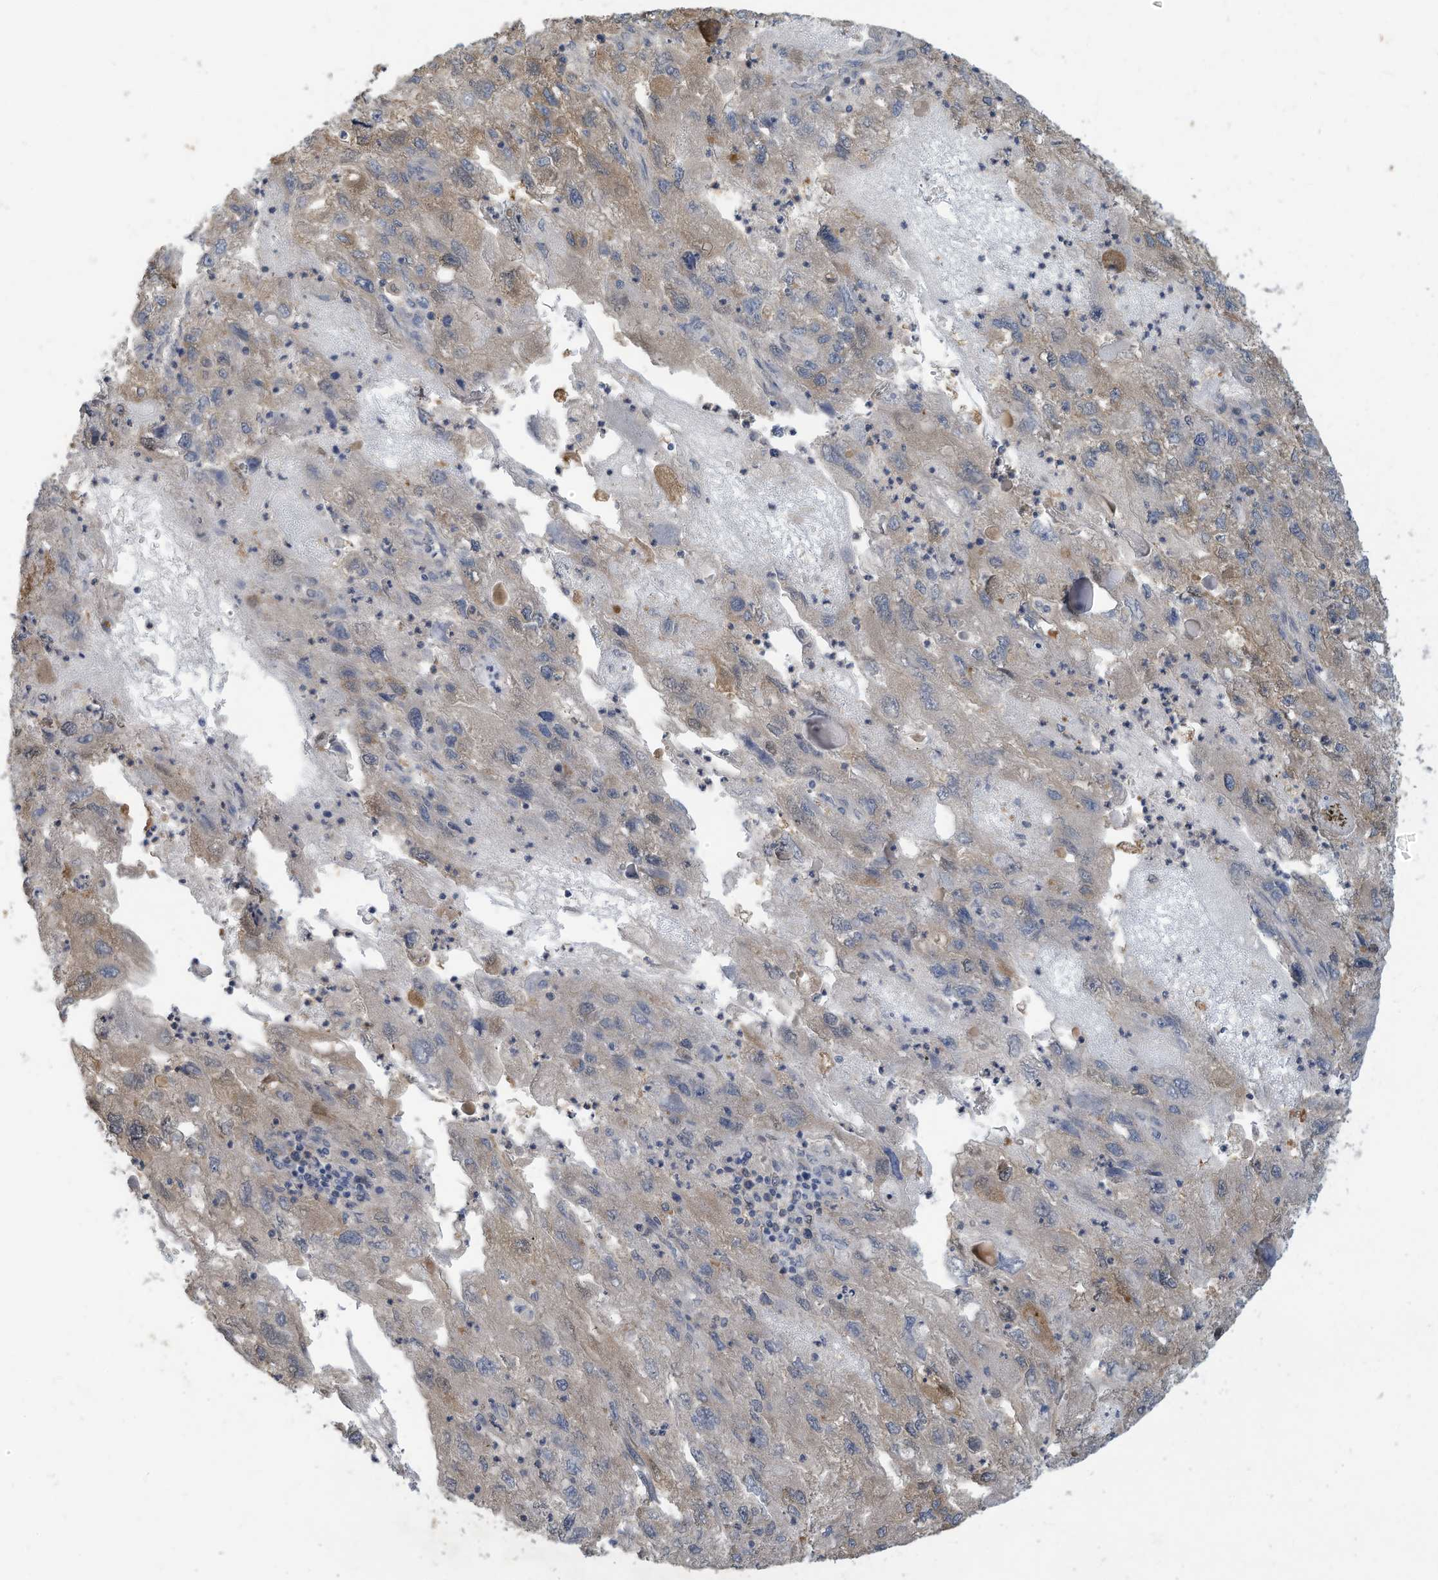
{"staining": {"intensity": "moderate", "quantity": "25%-75%", "location": "cytoplasmic/membranous"}, "tissue": "endometrial cancer", "cell_type": "Tumor cells", "image_type": "cancer", "snomed": [{"axis": "morphology", "description": "Adenocarcinoma, NOS"}, {"axis": "topography", "description": "Endometrium"}], "caption": "Approximately 25%-75% of tumor cells in human endometrial cancer (adenocarcinoma) reveal moderate cytoplasmic/membranous protein expression as visualized by brown immunohistochemical staining.", "gene": "ADI1", "patient": {"sex": "female", "age": 49}}